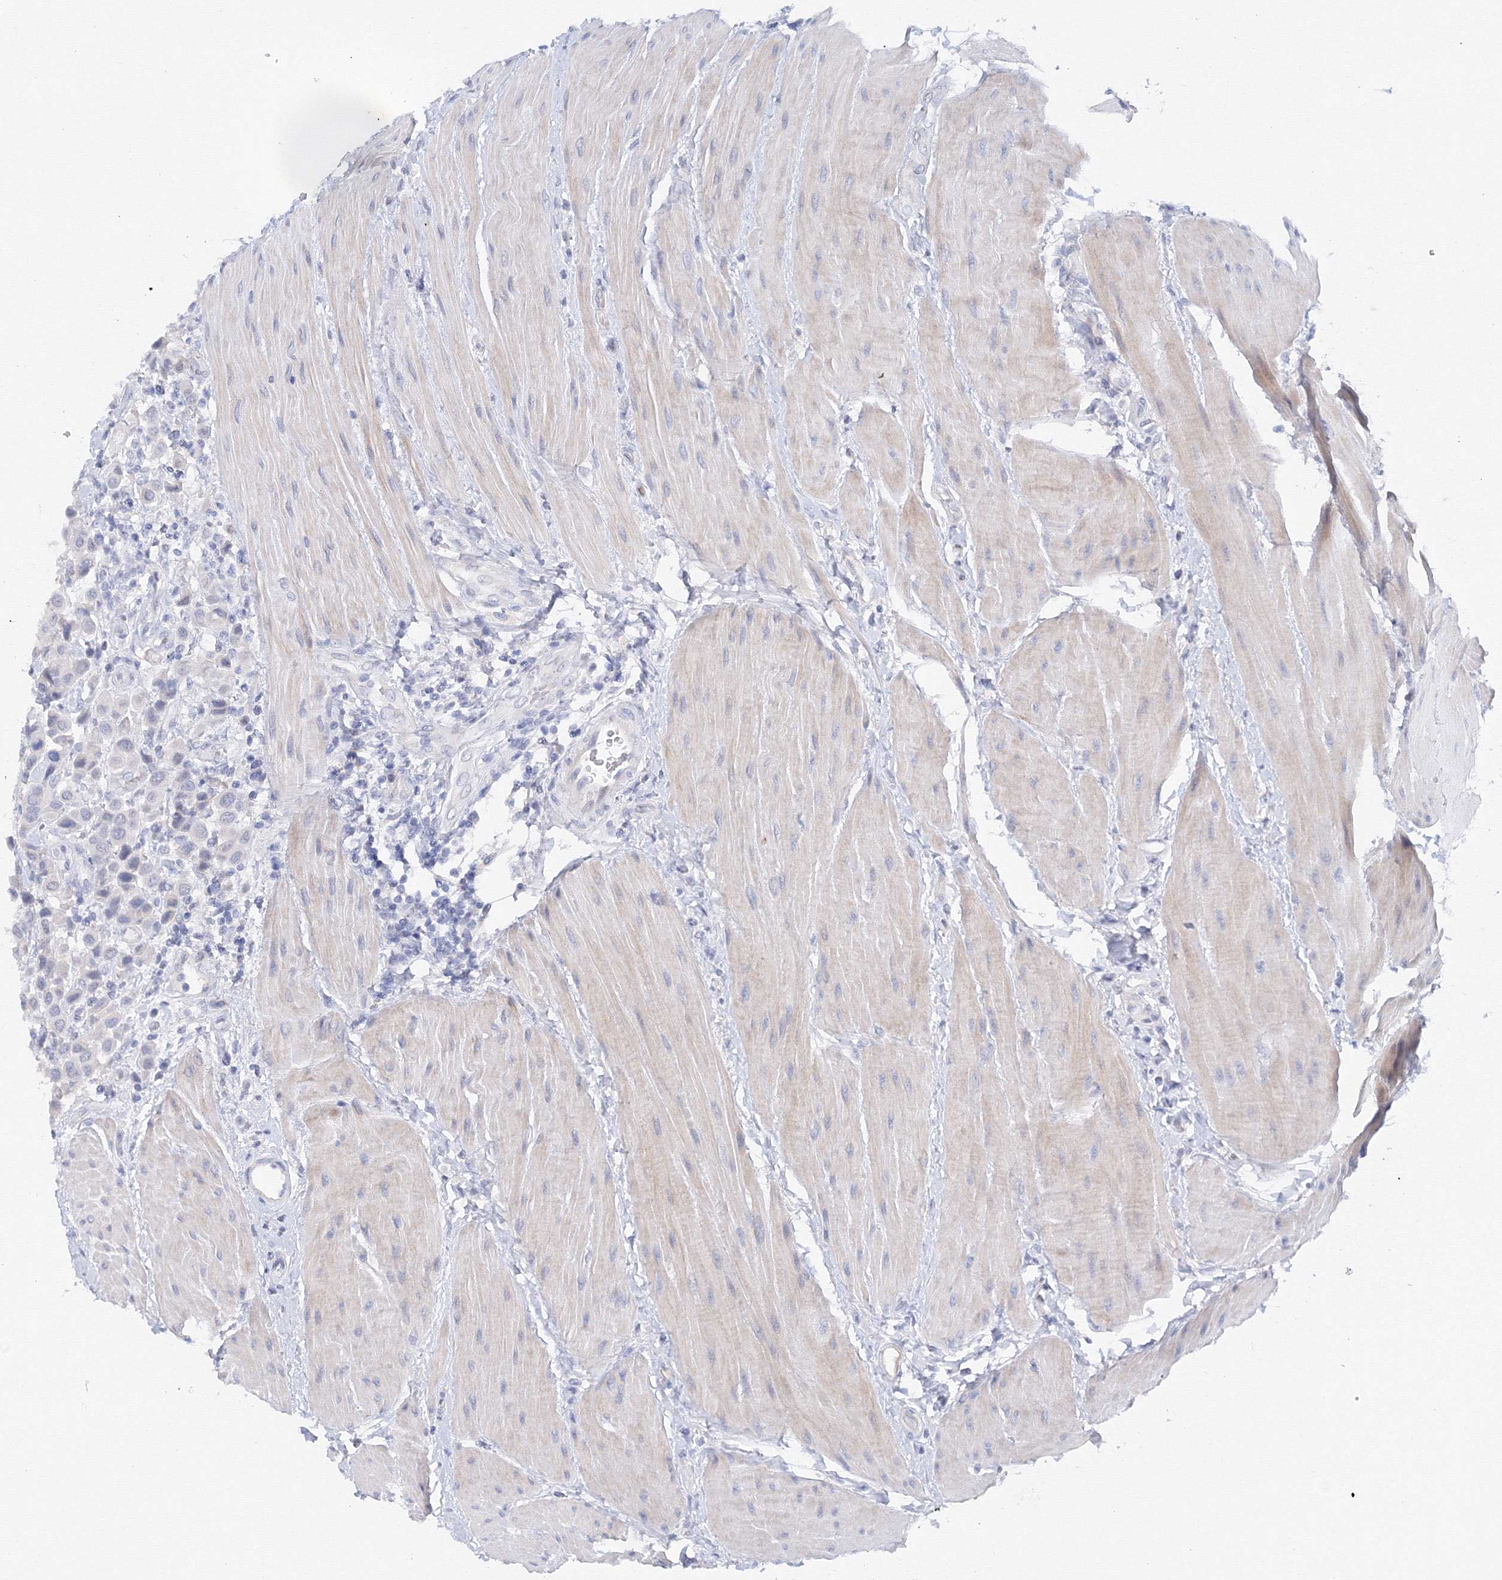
{"staining": {"intensity": "negative", "quantity": "none", "location": "none"}, "tissue": "urothelial cancer", "cell_type": "Tumor cells", "image_type": "cancer", "snomed": [{"axis": "morphology", "description": "Urothelial carcinoma, High grade"}, {"axis": "topography", "description": "Urinary bladder"}], "caption": "Tumor cells show no significant protein staining in urothelial cancer.", "gene": "TAMM41", "patient": {"sex": "male", "age": 50}}